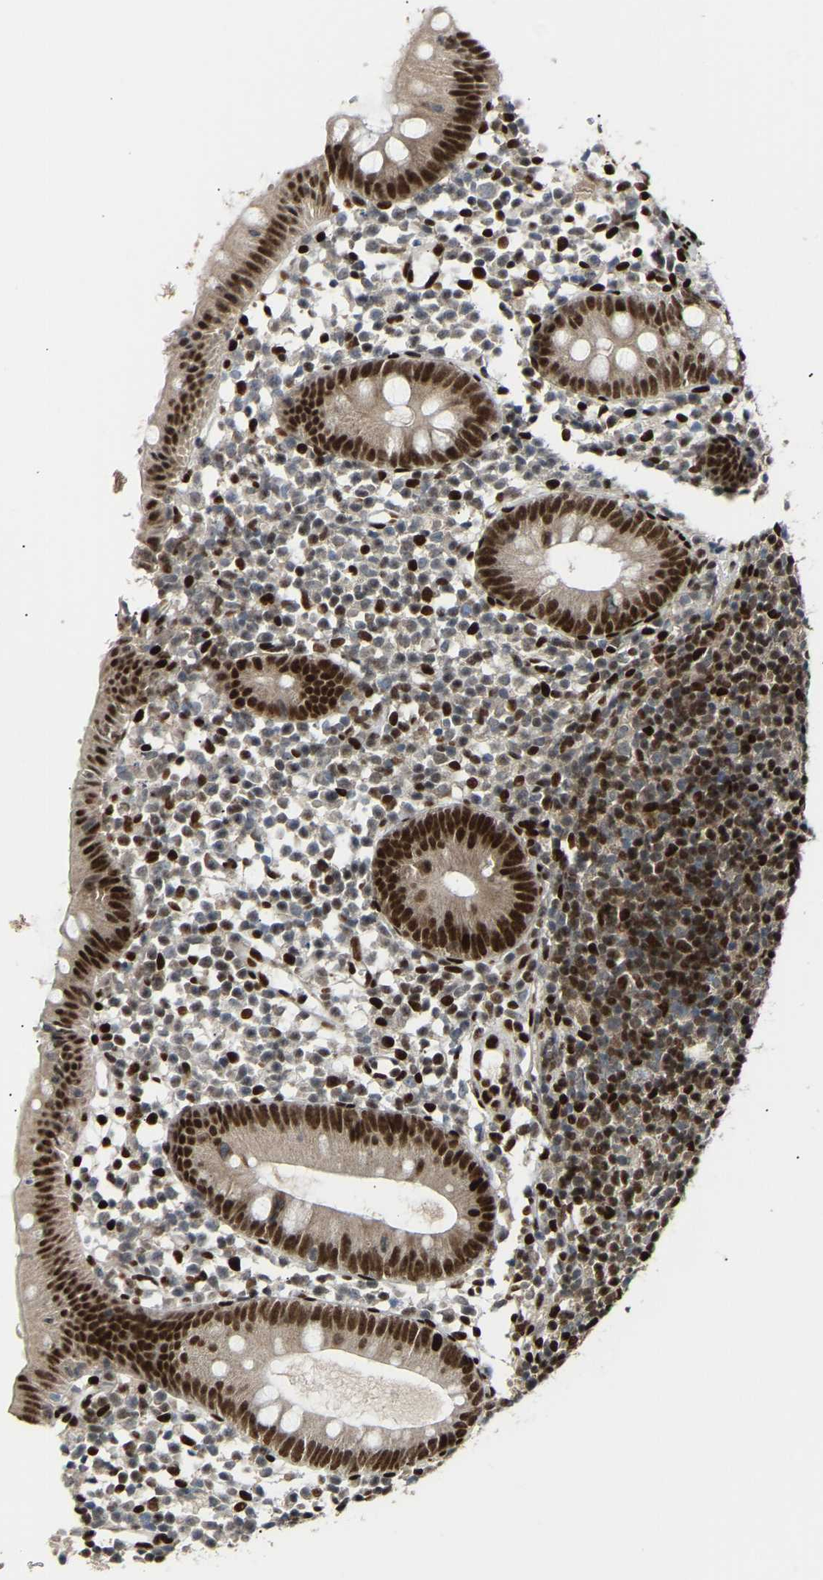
{"staining": {"intensity": "strong", "quantity": ">75%", "location": "nuclear"}, "tissue": "appendix", "cell_type": "Glandular cells", "image_type": "normal", "snomed": [{"axis": "morphology", "description": "Normal tissue, NOS"}, {"axis": "topography", "description": "Appendix"}], "caption": "Immunohistochemistry of unremarkable human appendix shows high levels of strong nuclear positivity in approximately >75% of glandular cells. (DAB IHC, brown staining for protein, blue staining for nuclei).", "gene": "SSBP2", "patient": {"sex": "female", "age": 20}}